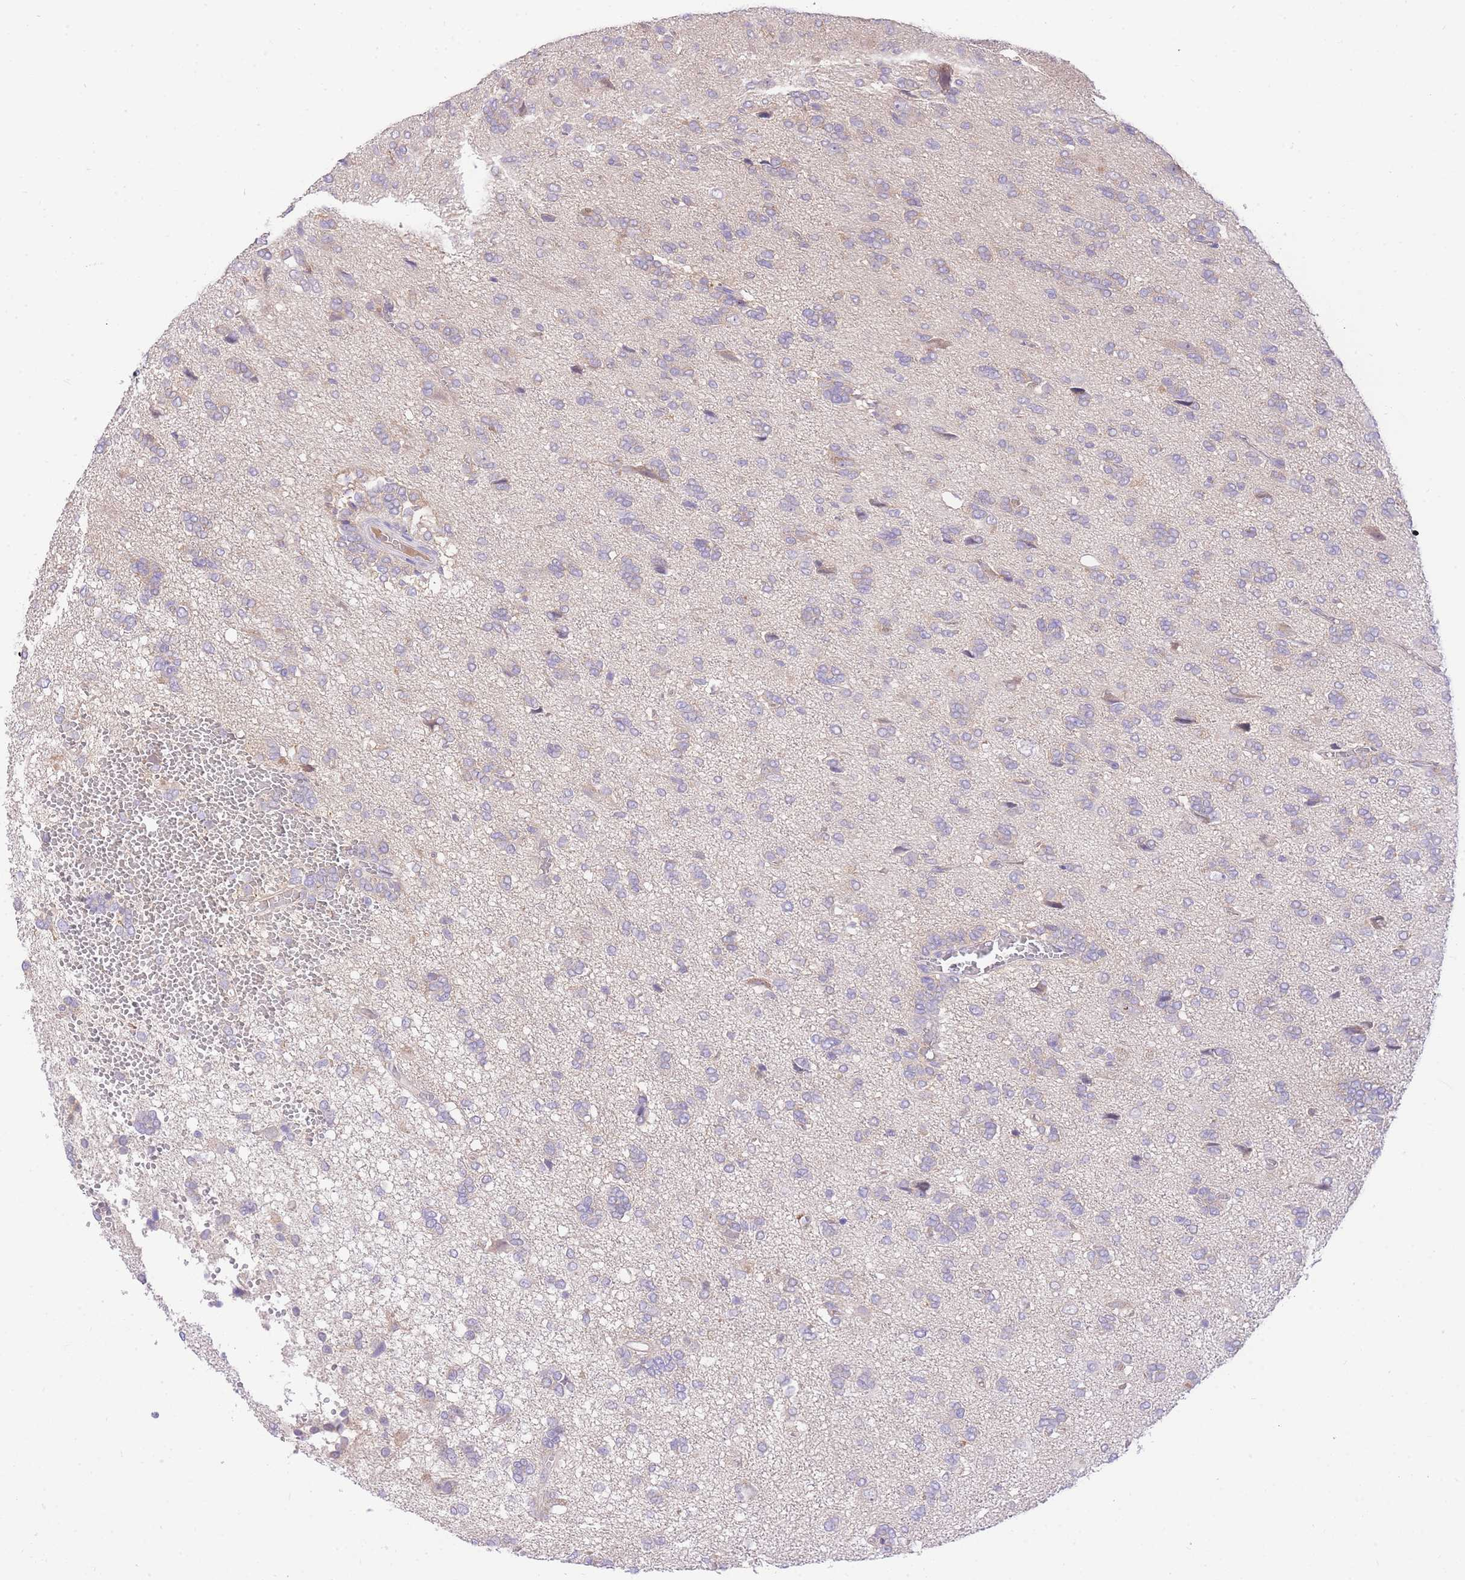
{"staining": {"intensity": "negative", "quantity": "none", "location": "none"}, "tissue": "glioma", "cell_type": "Tumor cells", "image_type": "cancer", "snomed": [{"axis": "morphology", "description": "Glioma, malignant, High grade"}, {"axis": "topography", "description": "Brain"}], "caption": "This is an IHC micrograph of malignant high-grade glioma. There is no positivity in tumor cells.", "gene": "LIPH", "patient": {"sex": "female", "age": 59}}